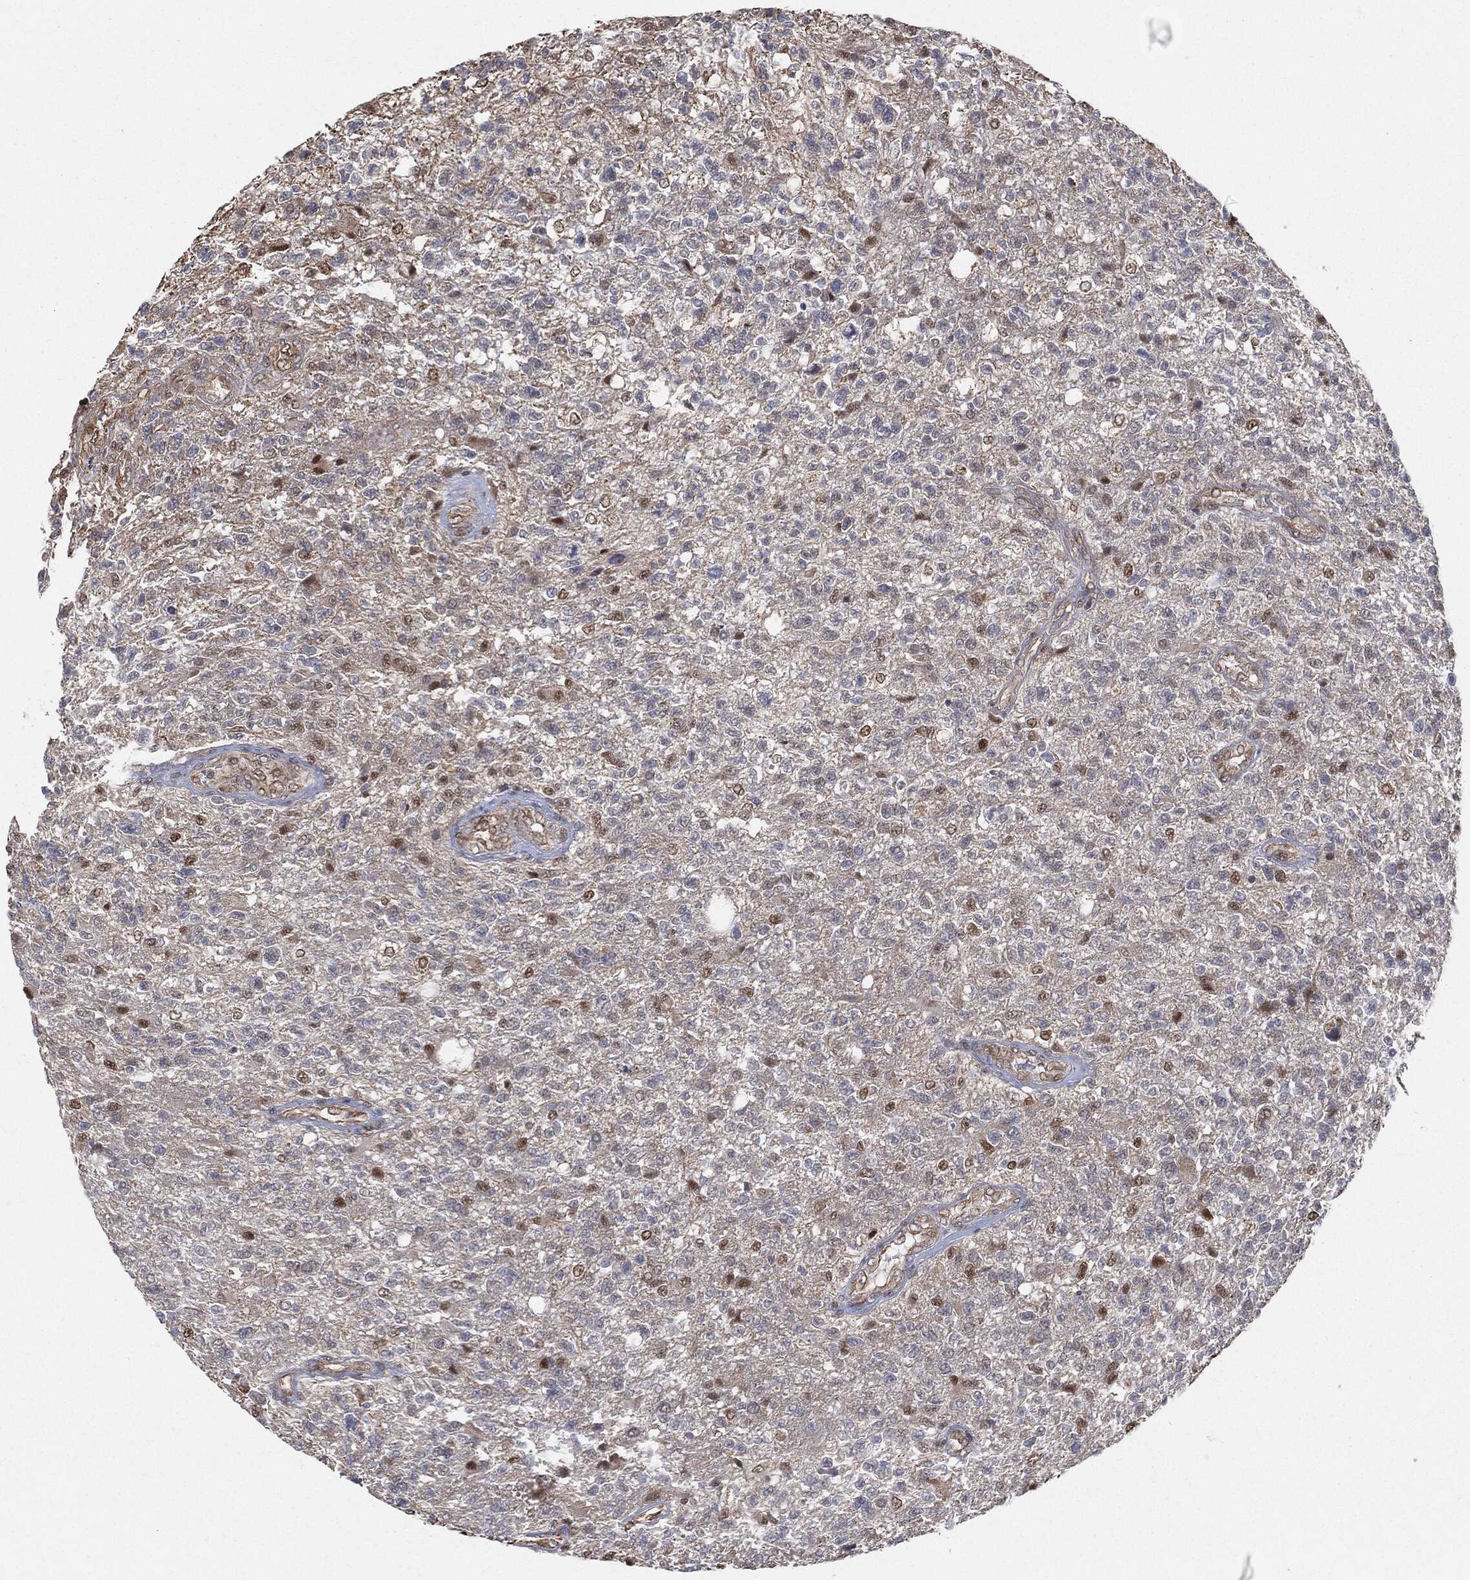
{"staining": {"intensity": "moderate", "quantity": "<25%", "location": "nuclear"}, "tissue": "glioma", "cell_type": "Tumor cells", "image_type": "cancer", "snomed": [{"axis": "morphology", "description": "Glioma, malignant, High grade"}, {"axis": "topography", "description": "Brain"}], "caption": "Moderate nuclear expression for a protein is appreciated in approximately <25% of tumor cells of malignant glioma (high-grade) using immunohistochemistry.", "gene": "TP53RK", "patient": {"sex": "male", "age": 56}}